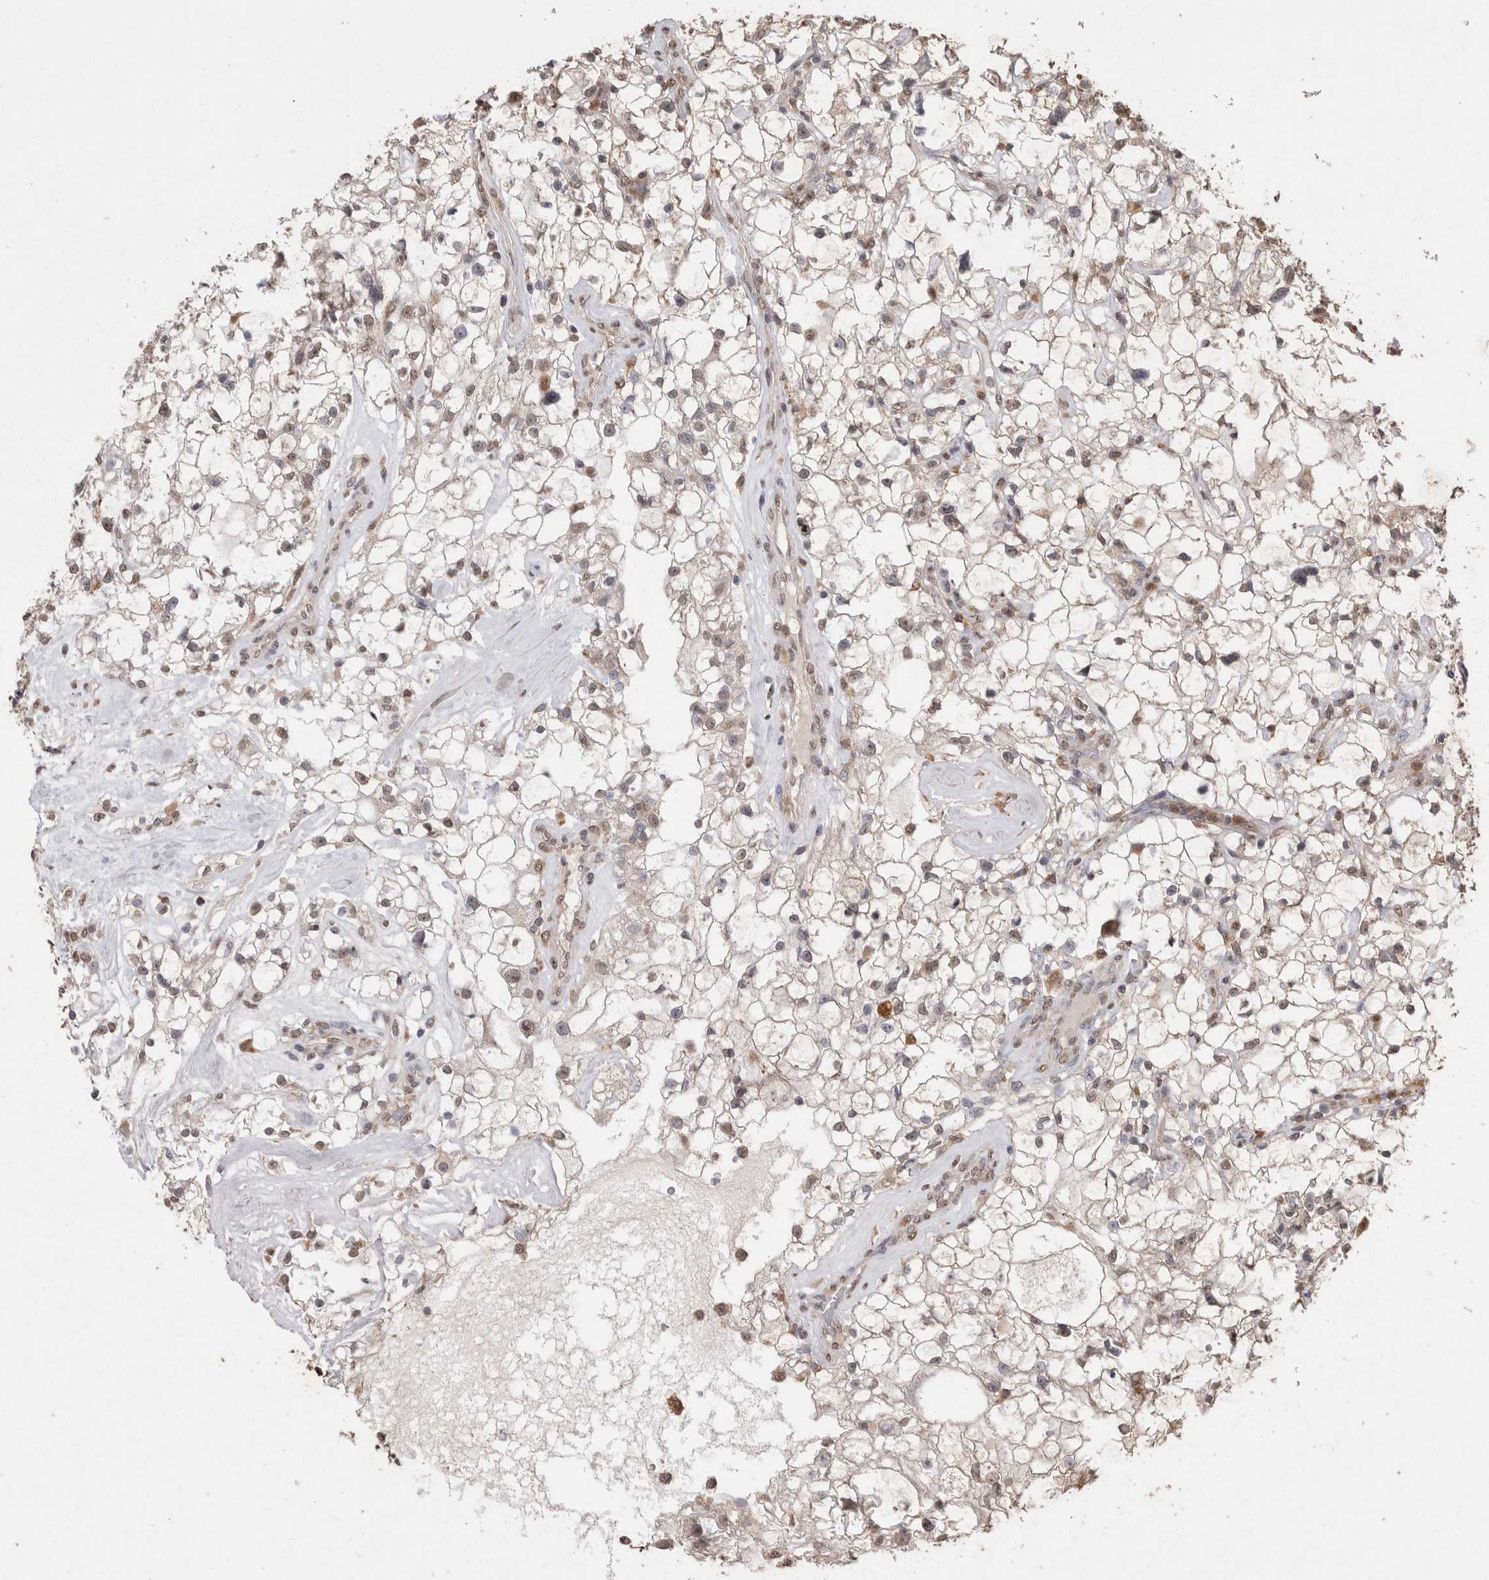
{"staining": {"intensity": "weak", "quantity": ">75%", "location": "nuclear"}, "tissue": "renal cancer", "cell_type": "Tumor cells", "image_type": "cancer", "snomed": [{"axis": "morphology", "description": "Adenocarcinoma, NOS"}, {"axis": "topography", "description": "Kidney"}], "caption": "A histopathology image showing weak nuclear positivity in approximately >75% of tumor cells in renal cancer, as visualized by brown immunohistochemical staining.", "gene": "GRK5", "patient": {"sex": "female", "age": 60}}